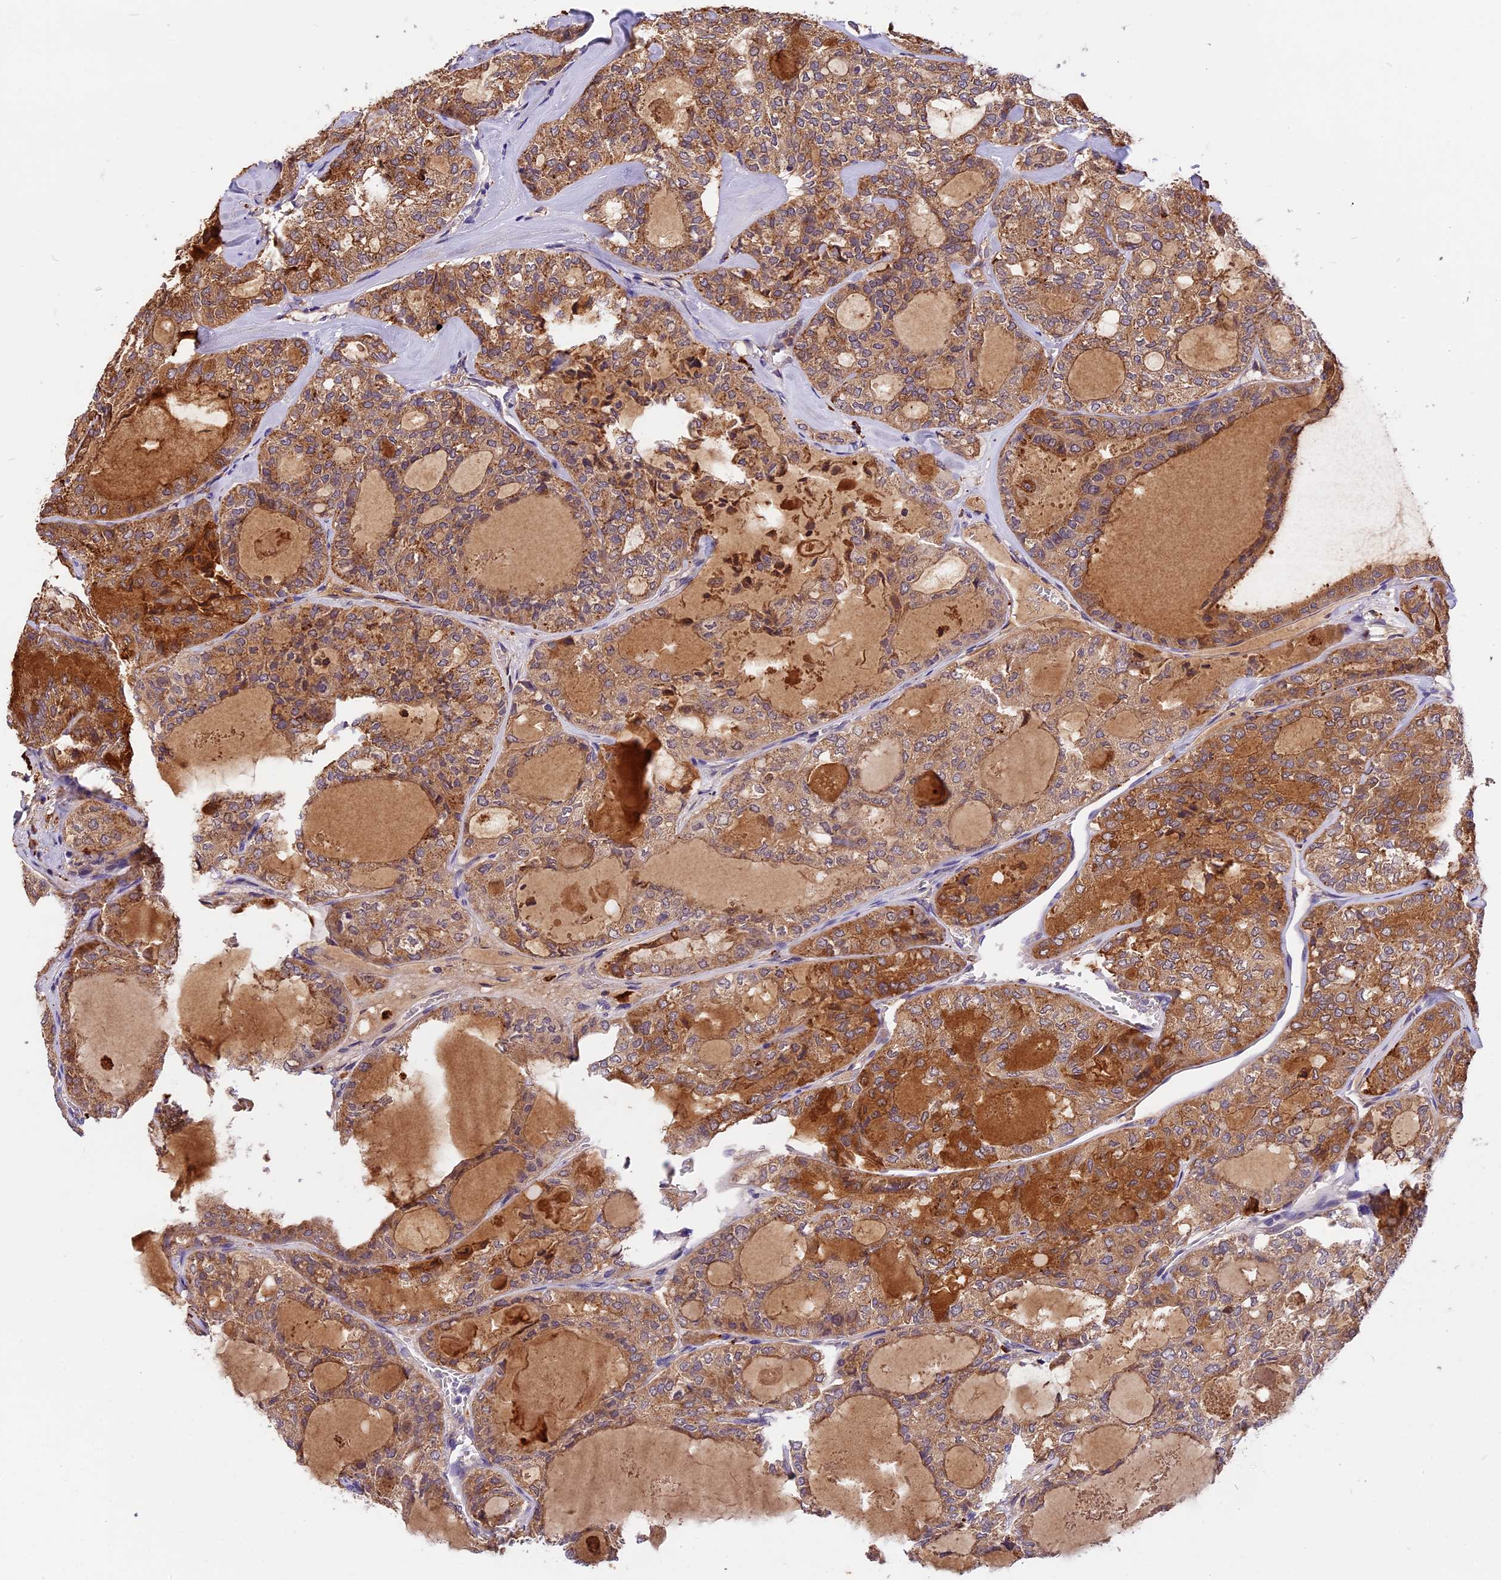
{"staining": {"intensity": "moderate", "quantity": ">75%", "location": "cytoplasmic/membranous"}, "tissue": "thyroid cancer", "cell_type": "Tumor cells", "image_type": "cancer", "snomed": [{"axis": "morphology", "description": "Follicular adenoma carcinoma, NOS"}, {"axis": "topography", "description": "Thyroid gland"}], "caption": "An immunohistochemistry micrograph of tumor tissue is shown. Protein staining in brown highlights moderate cytoplasmic/membranous positivity in follicular adenoma carcinoma (thyroid) within tumor cells.", "gene": "COPE", "patient": {"sex": "male", "age": 75}}